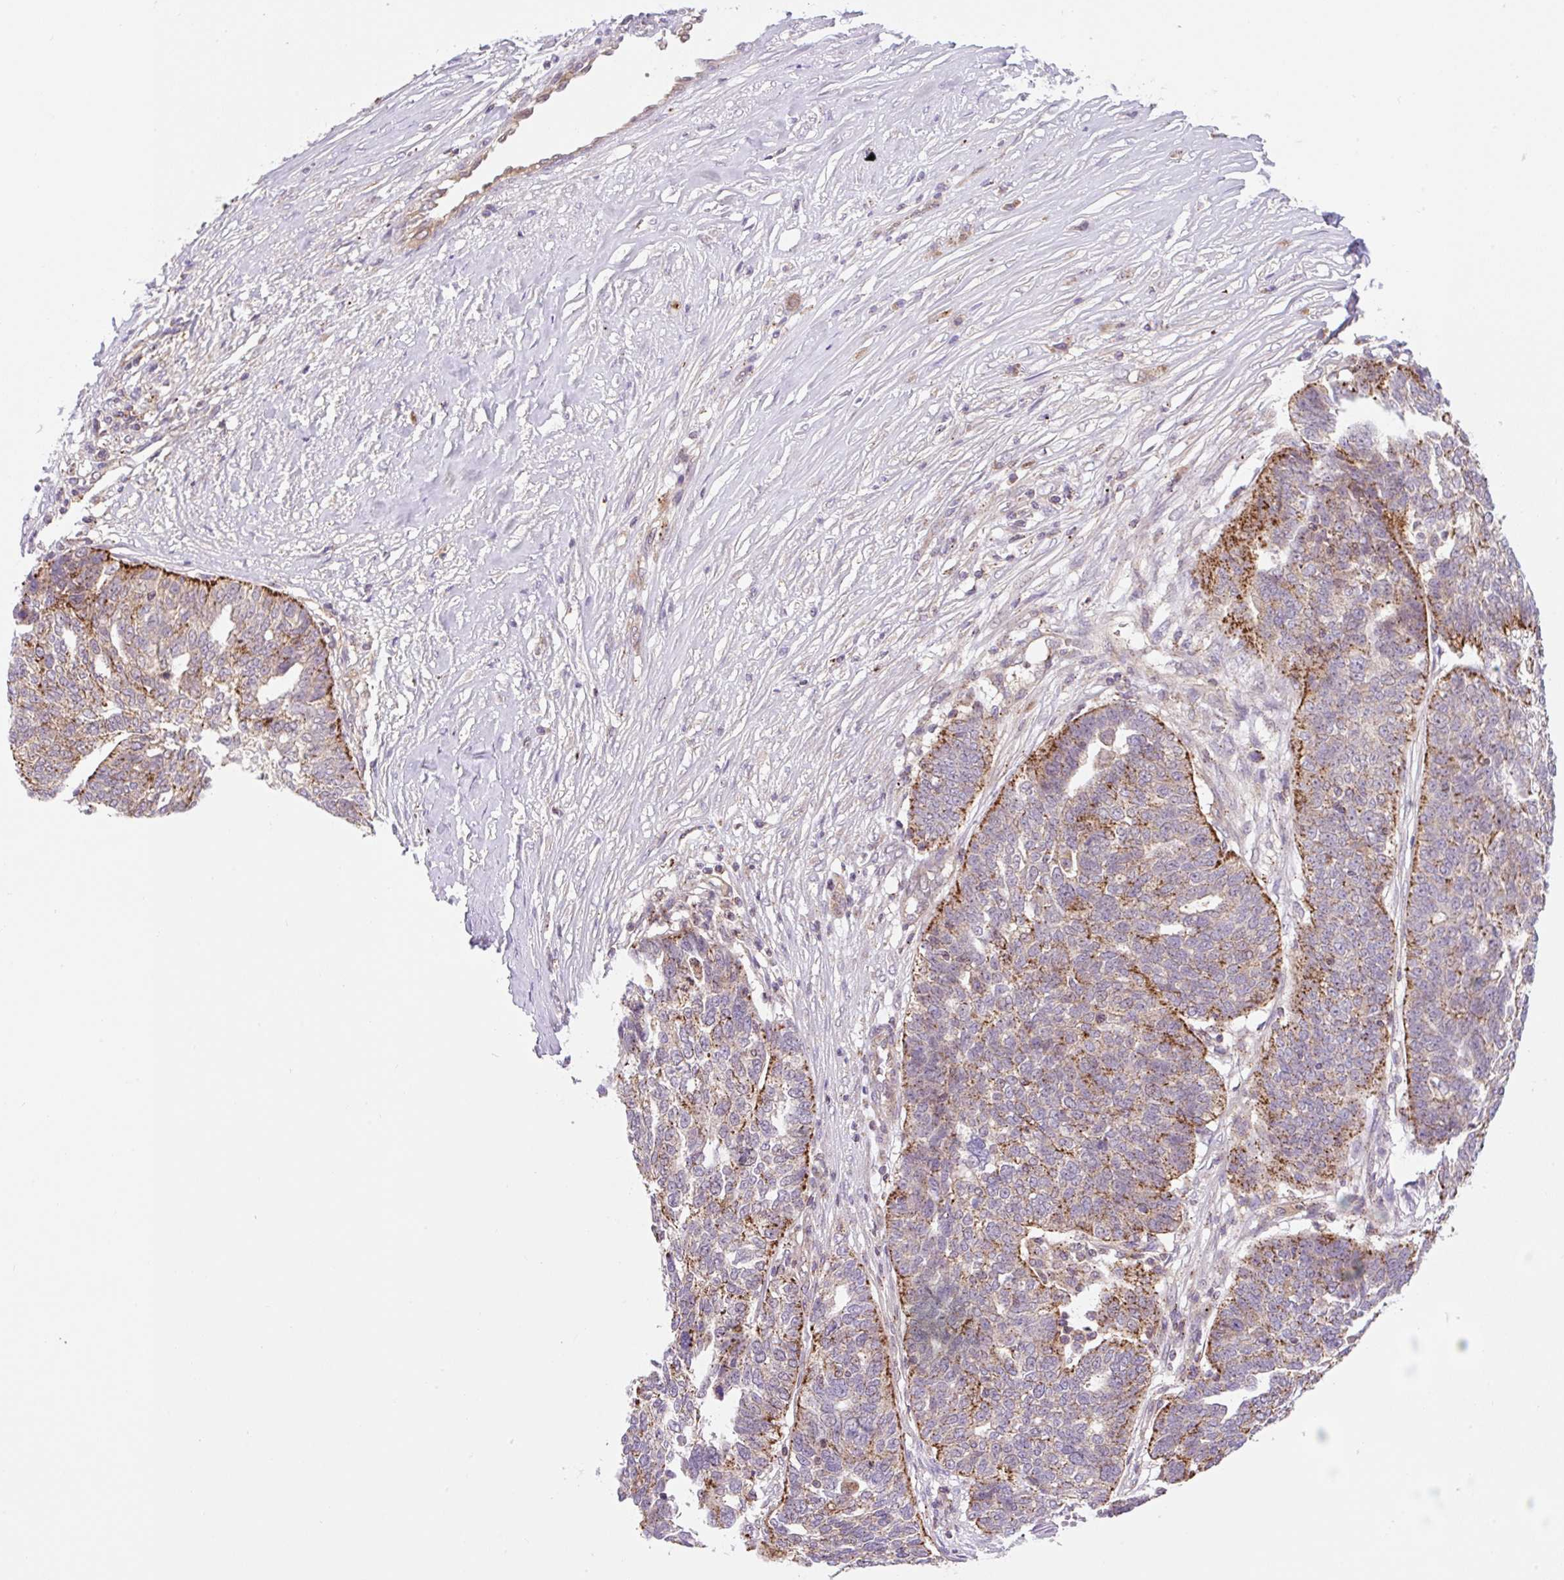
{"staining": {"intensity": "moderate", "quantity": "25%-75%", "location": "cytoplasmic/membranous"}, "tissue": "ovarian cancer", "cell_type": "Tumor cells", "image_type": "cancer", "snomed": [{"axis": "morphology", "description": "Cystadenocarcinoma, serous, NOS"}, {"axis": "topography", "description": "Ovary"}], "caption": "A brown stain shows moderate cytoplasmic/membranous expression of a protein in human serous cystadenocarcinoma (ovarian) tumor cells. The staining is performed using DAB brown chromogen to label protein expression. The nuclei are counter-stained blue using hematoxylin.", "gene": "VPS4A", "patient": {"sex": "female", "age": 59}}